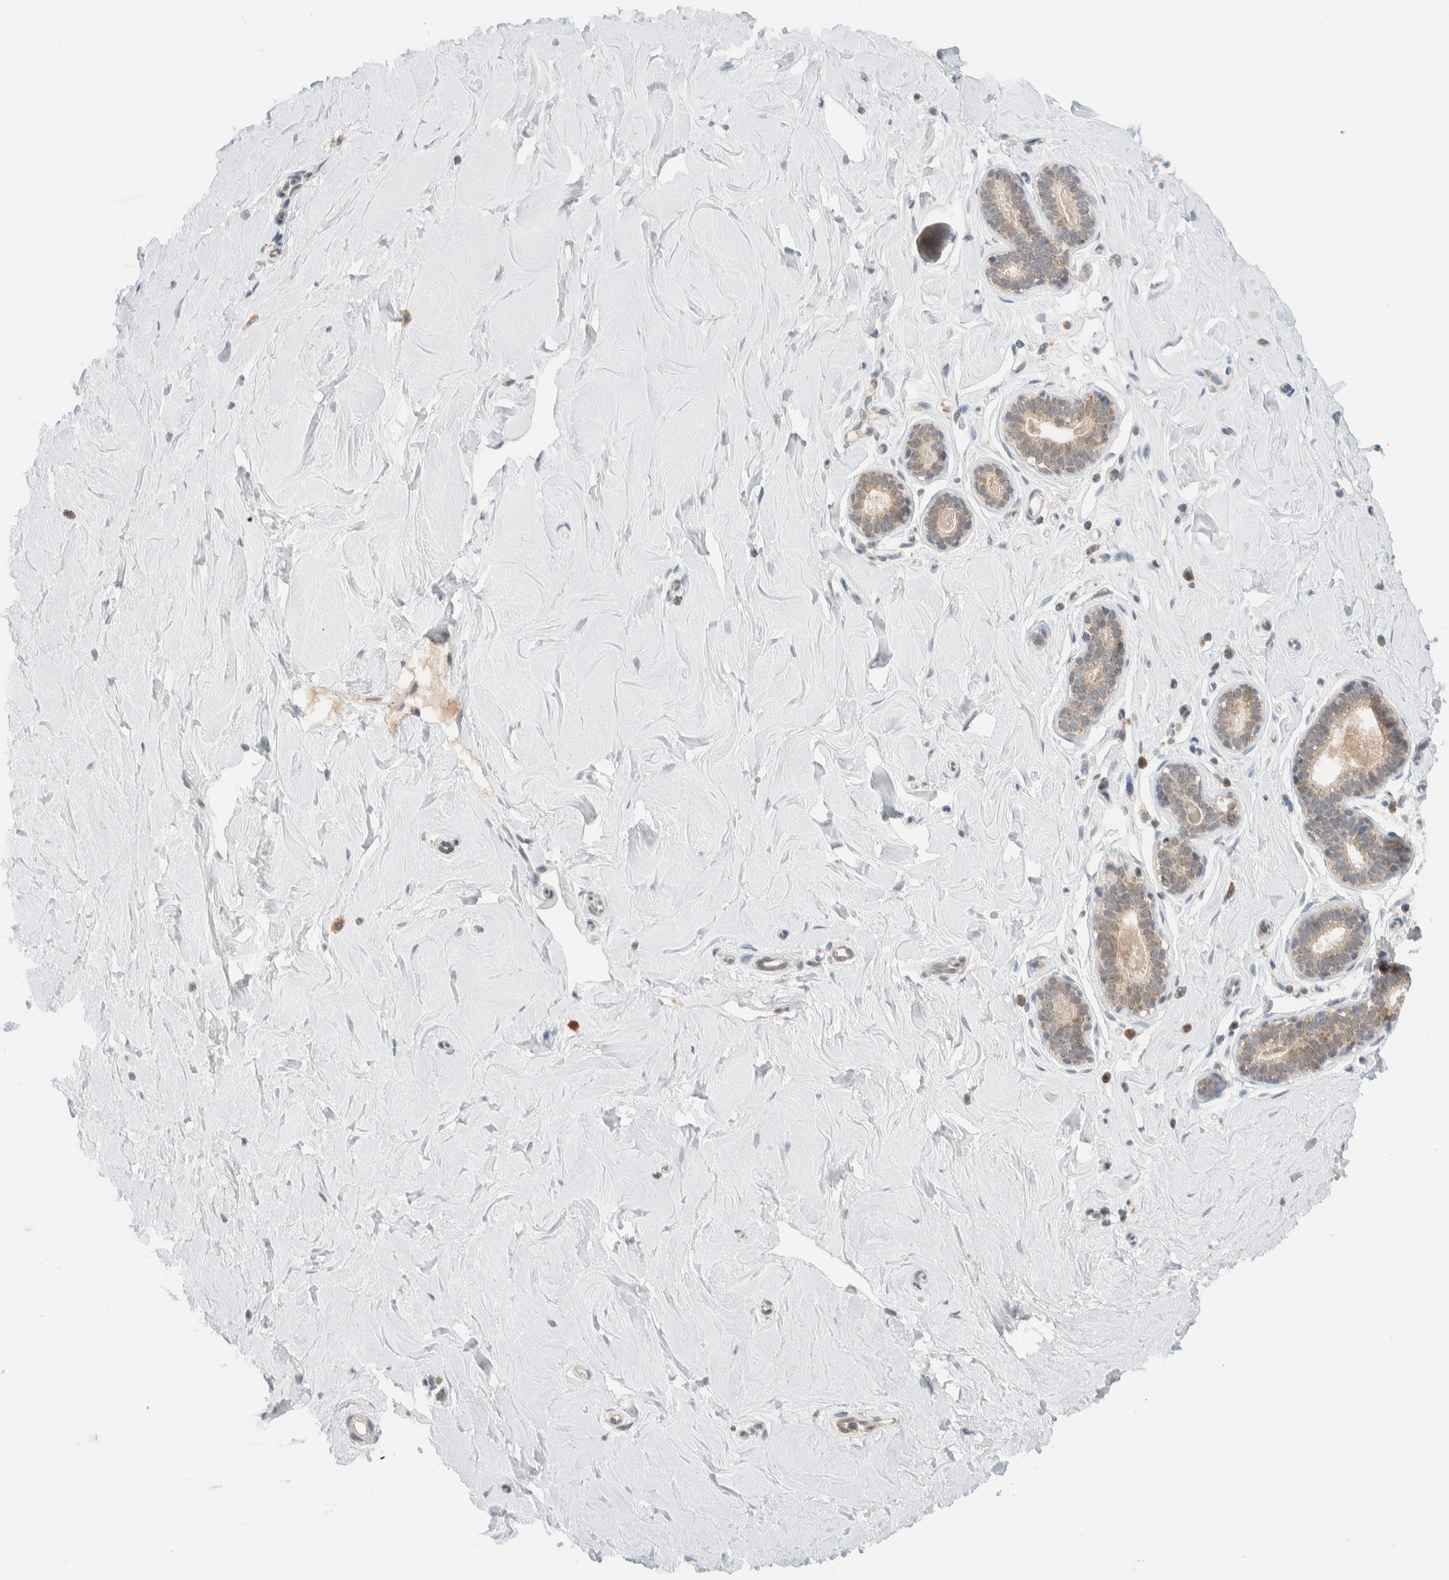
{"staining": {"intensity": "moderate", "quantity": ">75%", "location": "cytoplasmic/membranous"}, "tissue": "breast", "cell_type": "Adipocytes", "image_type": "normal", "snomed": [{"axis": "morphology", "description": "Normal tissue, NOS"}, {"axis": "topography", "description": "Breast"}], "caption": "Immunohistochemistry photomicrograph of unremarkable breast: human breast stained using IHC exhibits medium levels of moderate protein expression localized specifically in the cytoplasmic/membranous of adipocytes, appearing as a cytoplasmic/membranous brown color.", "gene": "MRPL41", "patient": {"sex": "female", "age": 23}}